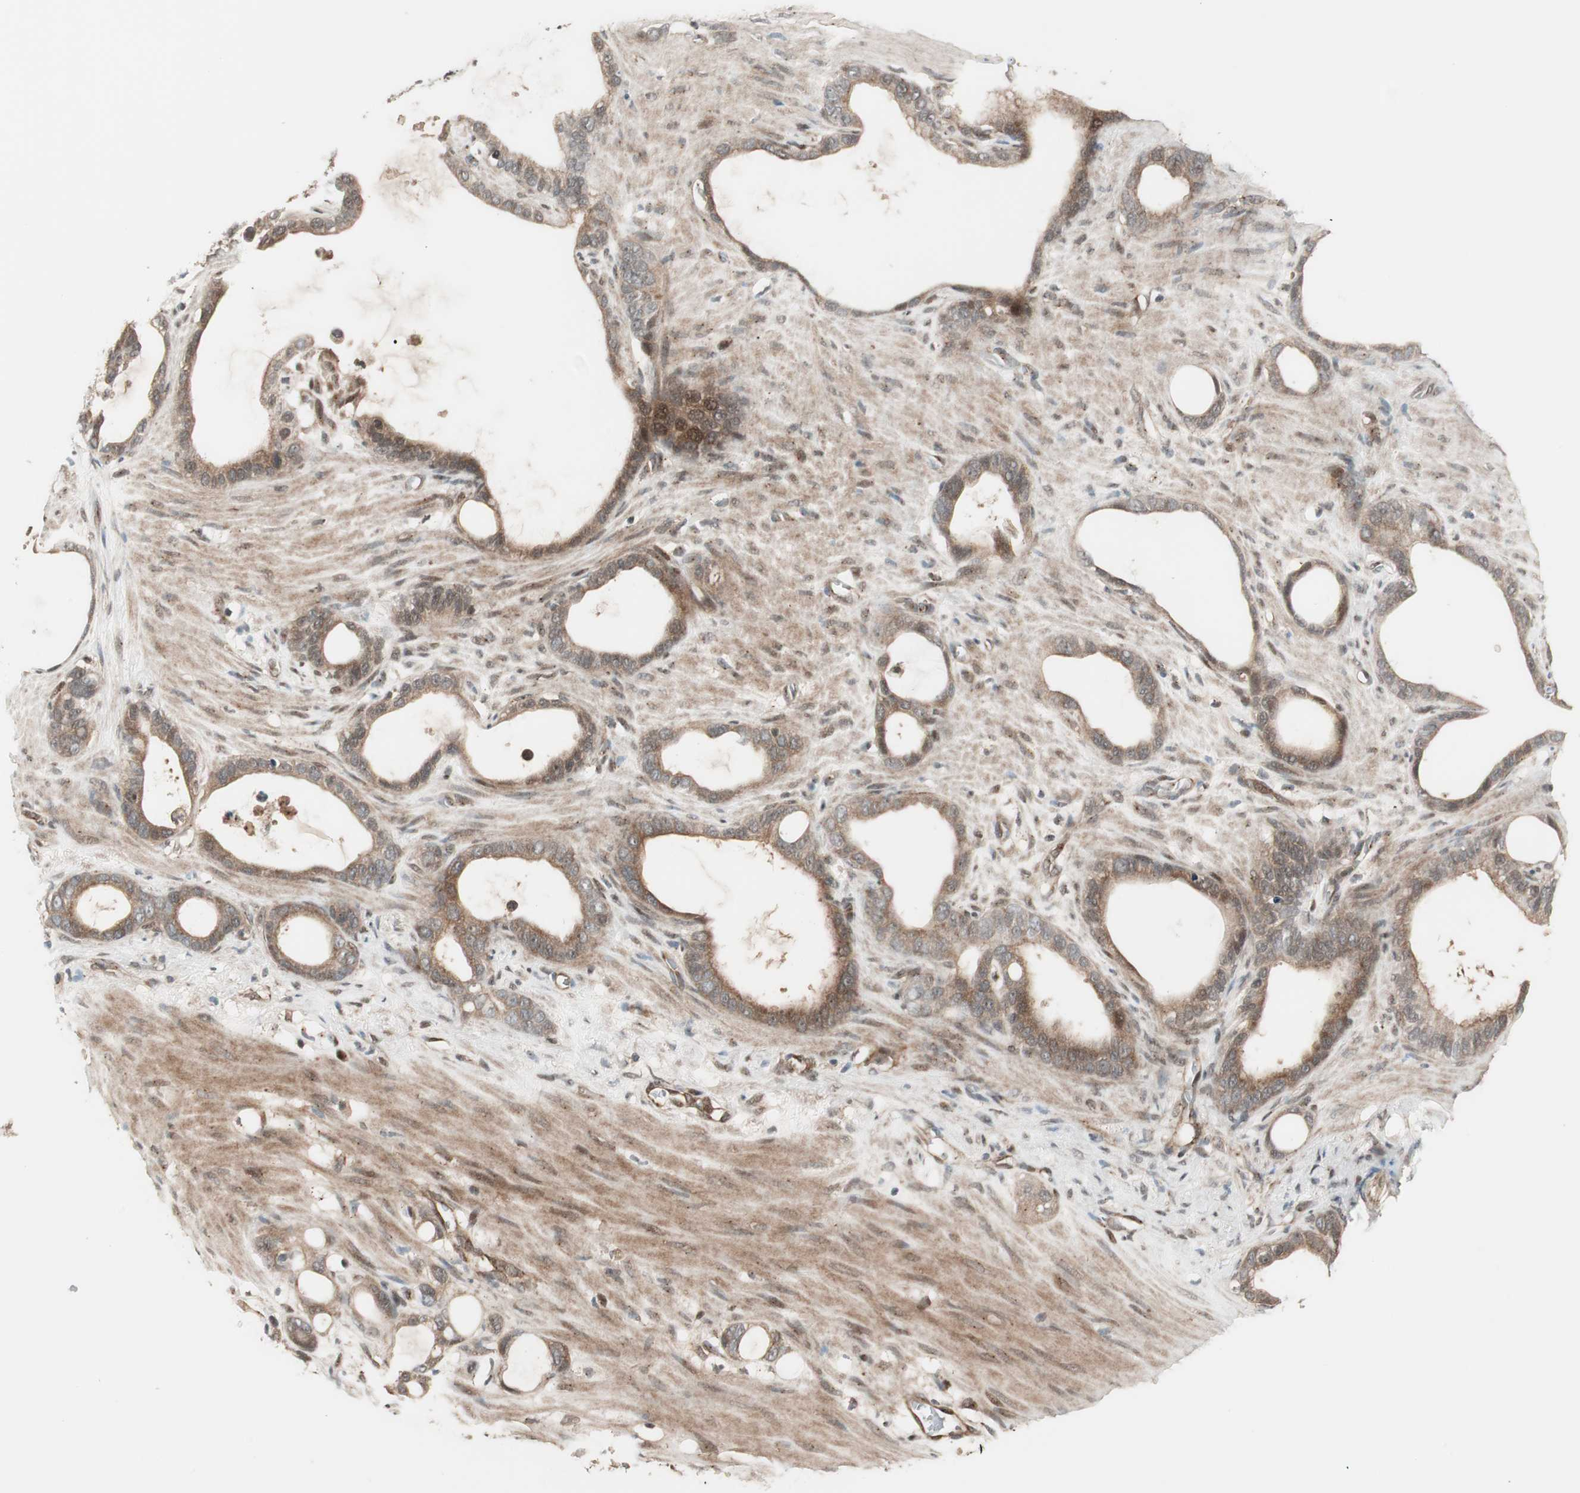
{"staining": {"intensity": "moderate", "quantity": ">75%", "location": "cytoplasmic/membranous"}, "tissue": "stomach cancer", "cell_type": "Tumor cells", "image_type": "cancer", "snomed": [{"axis": "morphology", "description": "Adenocarcinoma, NOS"}, {"axis": "topography", "description": "Stomach"}], "caption": "Immunohistochemistry (IHC) micrograph of neoplastic tissue: human stomach cancer stained using immunohistochemistry (IHC) exhibits medium levels of moderate protein expression localized specifically in the cytoplasmic/membranous of tumor cells, appearing as a cytoplasmic/membranous brown color.", "gene": "PRKG2", "patient": {"sex": "female", "age": 75}}